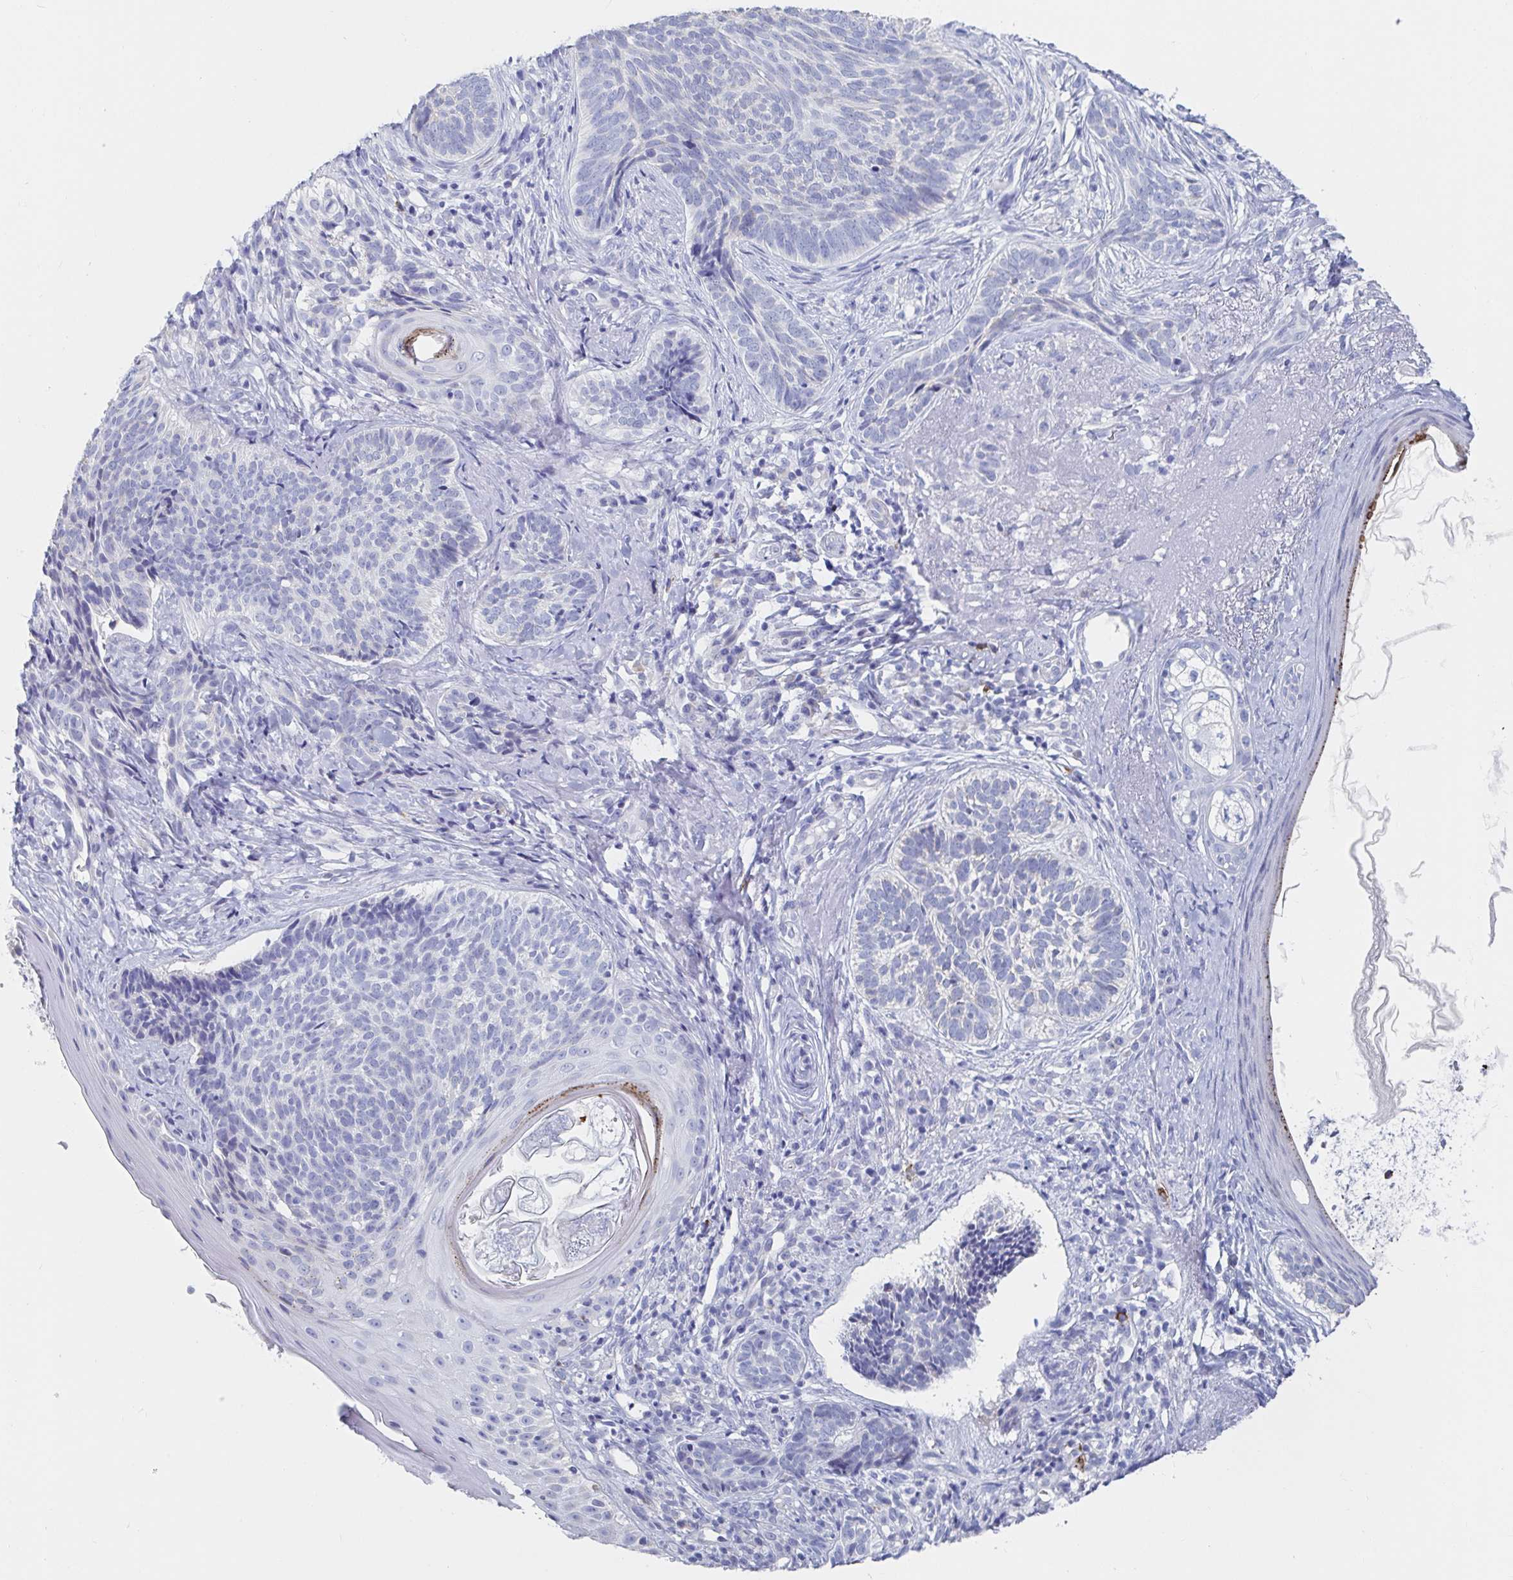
{"staining": {"intensity": "negative", "quantity": "none", "location": "none"}, "tissue": "skin cancer", "cell_type": "Tumor cells", "image_type": "cancer", "snomed": [{"axis": "morphology", "description": "Basal cell carcinoma"}, {"axis": "topography", "description": "Skin"}], "caption": "A photomicrograph of skin cancer (basal cell carcinoma) stained for a protein displays no brown staining in tumor cells. (DAB (3,3'-diaminobenzidine) immunohistochemistry (IHC) visualized using brightfield microscopy, high magnification).", "gene": "PACSIN1", "patient": {"sex": "female", "age": 74}}